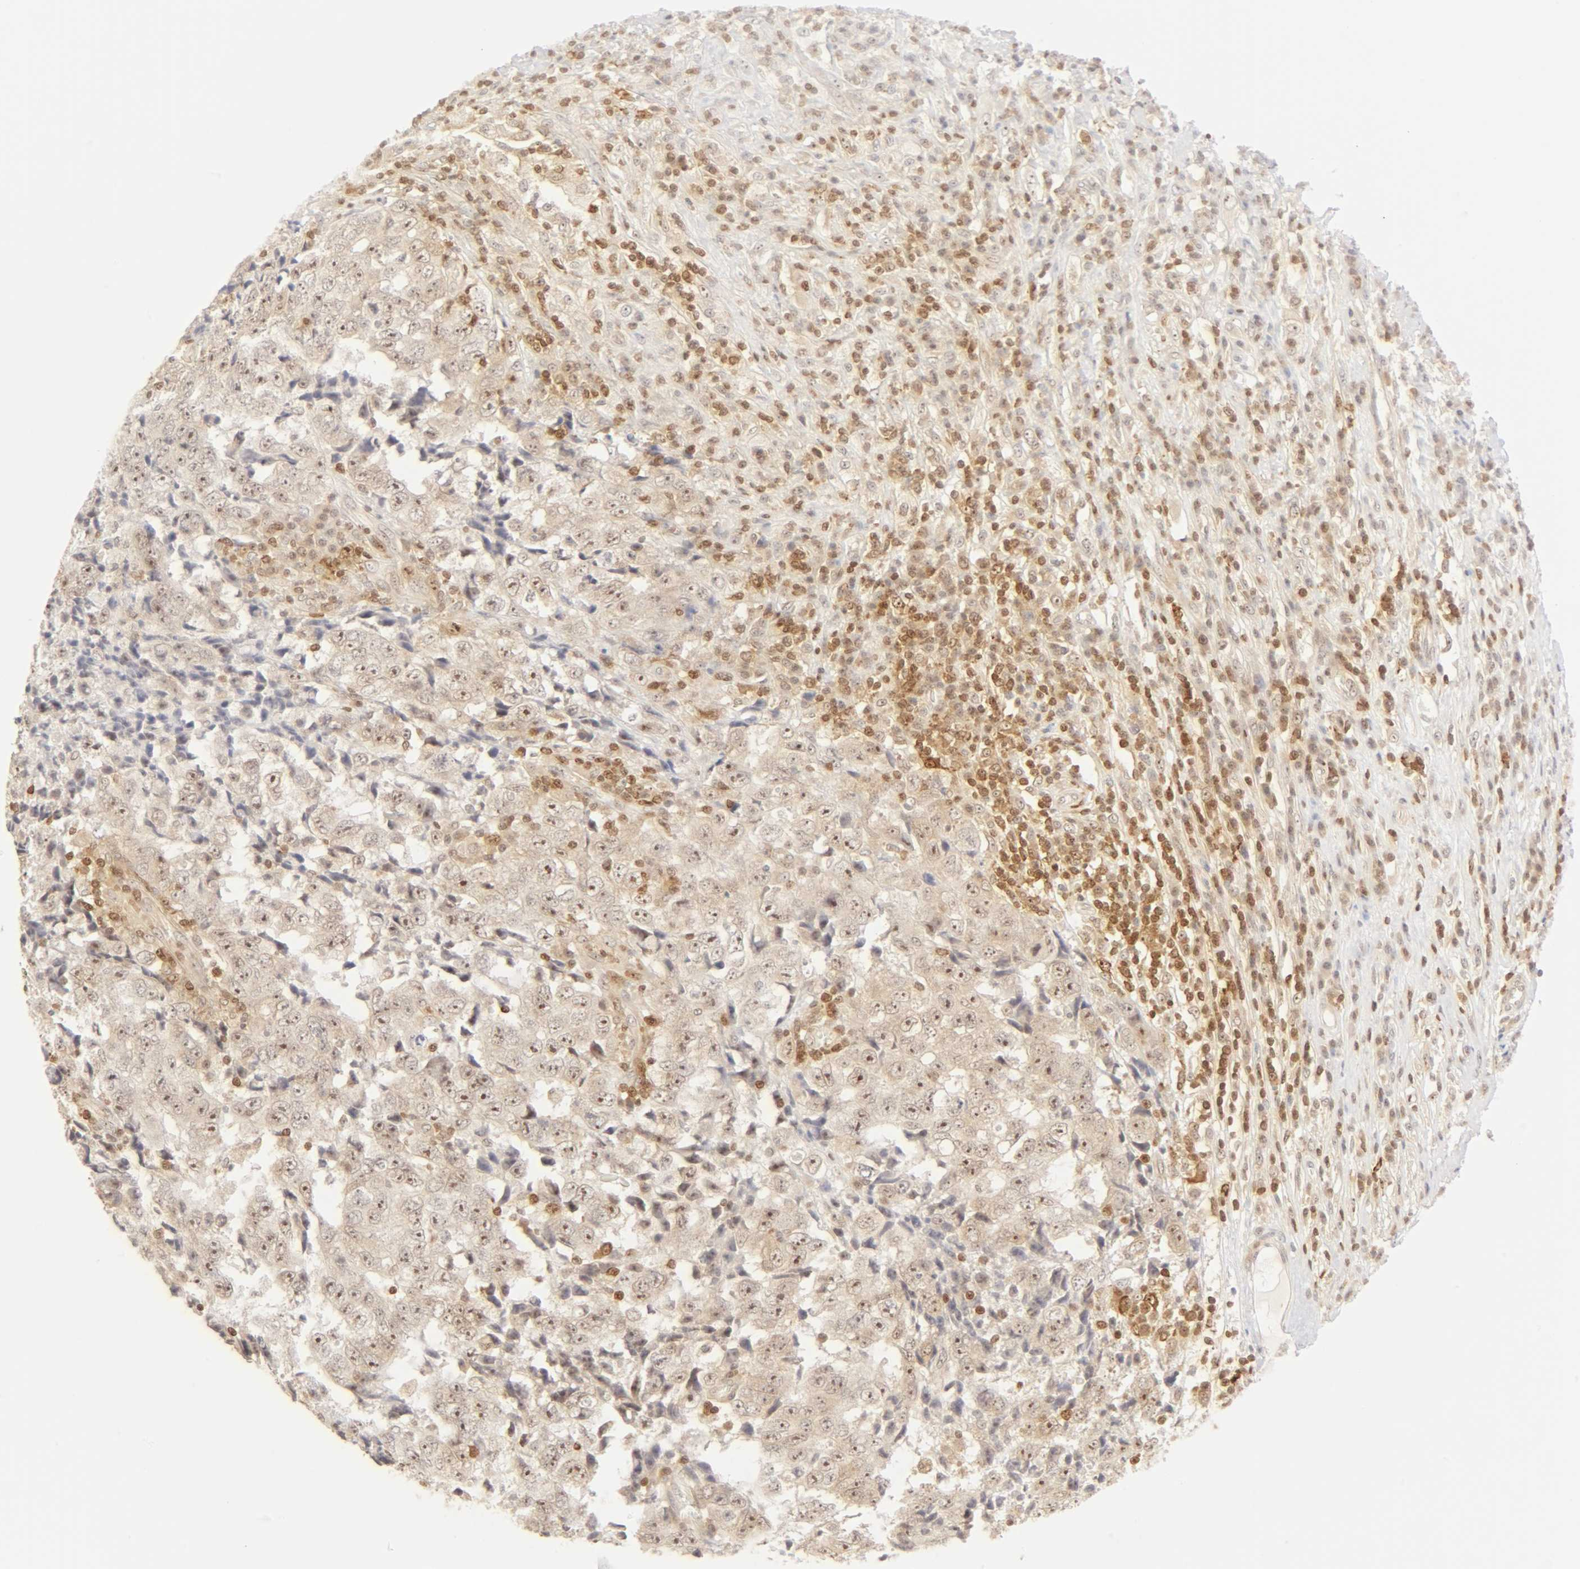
{"staining": {"intensity": "weak", "quantity": "25%-75%", "location": "cytoplasmic/membranous,nuclear"}, "tissue": "testis cancer", "cell_type": "Tumor cells", "image_type": "cancer", "snomed": [{"axis": "morphology", "description": "Necrosis, NOS"}, {"axis": "morphology", "description": "Carcinoma, Embryonal, NOS"}, {"axis": "topography", "description": "Testis"}], "caption": "There is low levels of weak cytoplasmic/membranous and nuclear staining in tumor cells of testis cancer, as demonstrated by immunohistochemical staining (brown color).", "gene": "KIF2A", "patient": {"sex": "male", "age": 19}}